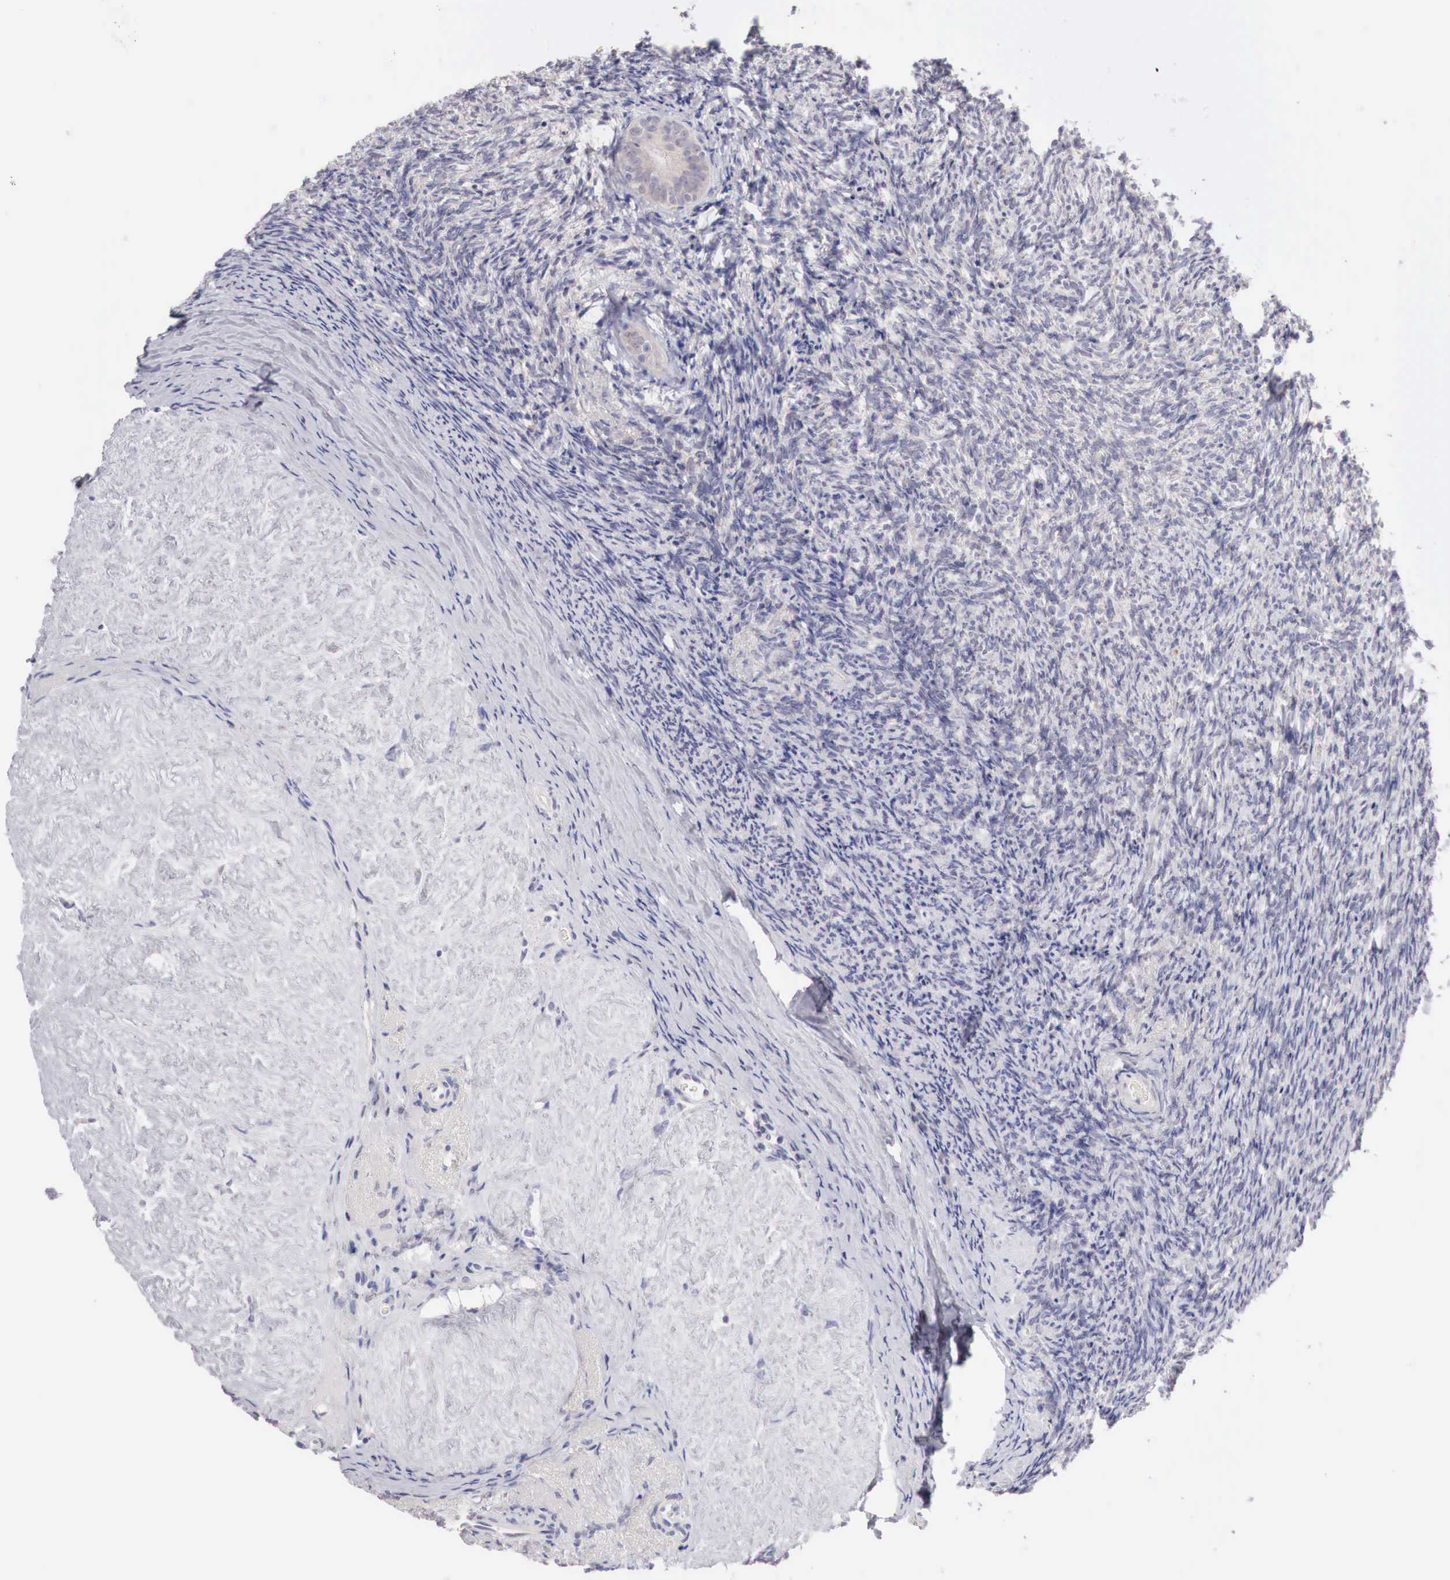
{"staining": {"intensity": "negative", "quantity": "none", "location": "none"}, "tissue": "ovary", "cell_type": "Ovarian stroma cells", "image_type": "normal", "snomed": [{"axis": "morphology", "description": "Normal tissue, NOS"}, {"axis": "topography", "description": "Ovary"}], "caption": "The histopathology image demonstrates no staining of ovarian stroma cells in normal ovary.", "gene": "GATA1", "patient": {"sex": "female", "age": 53}}